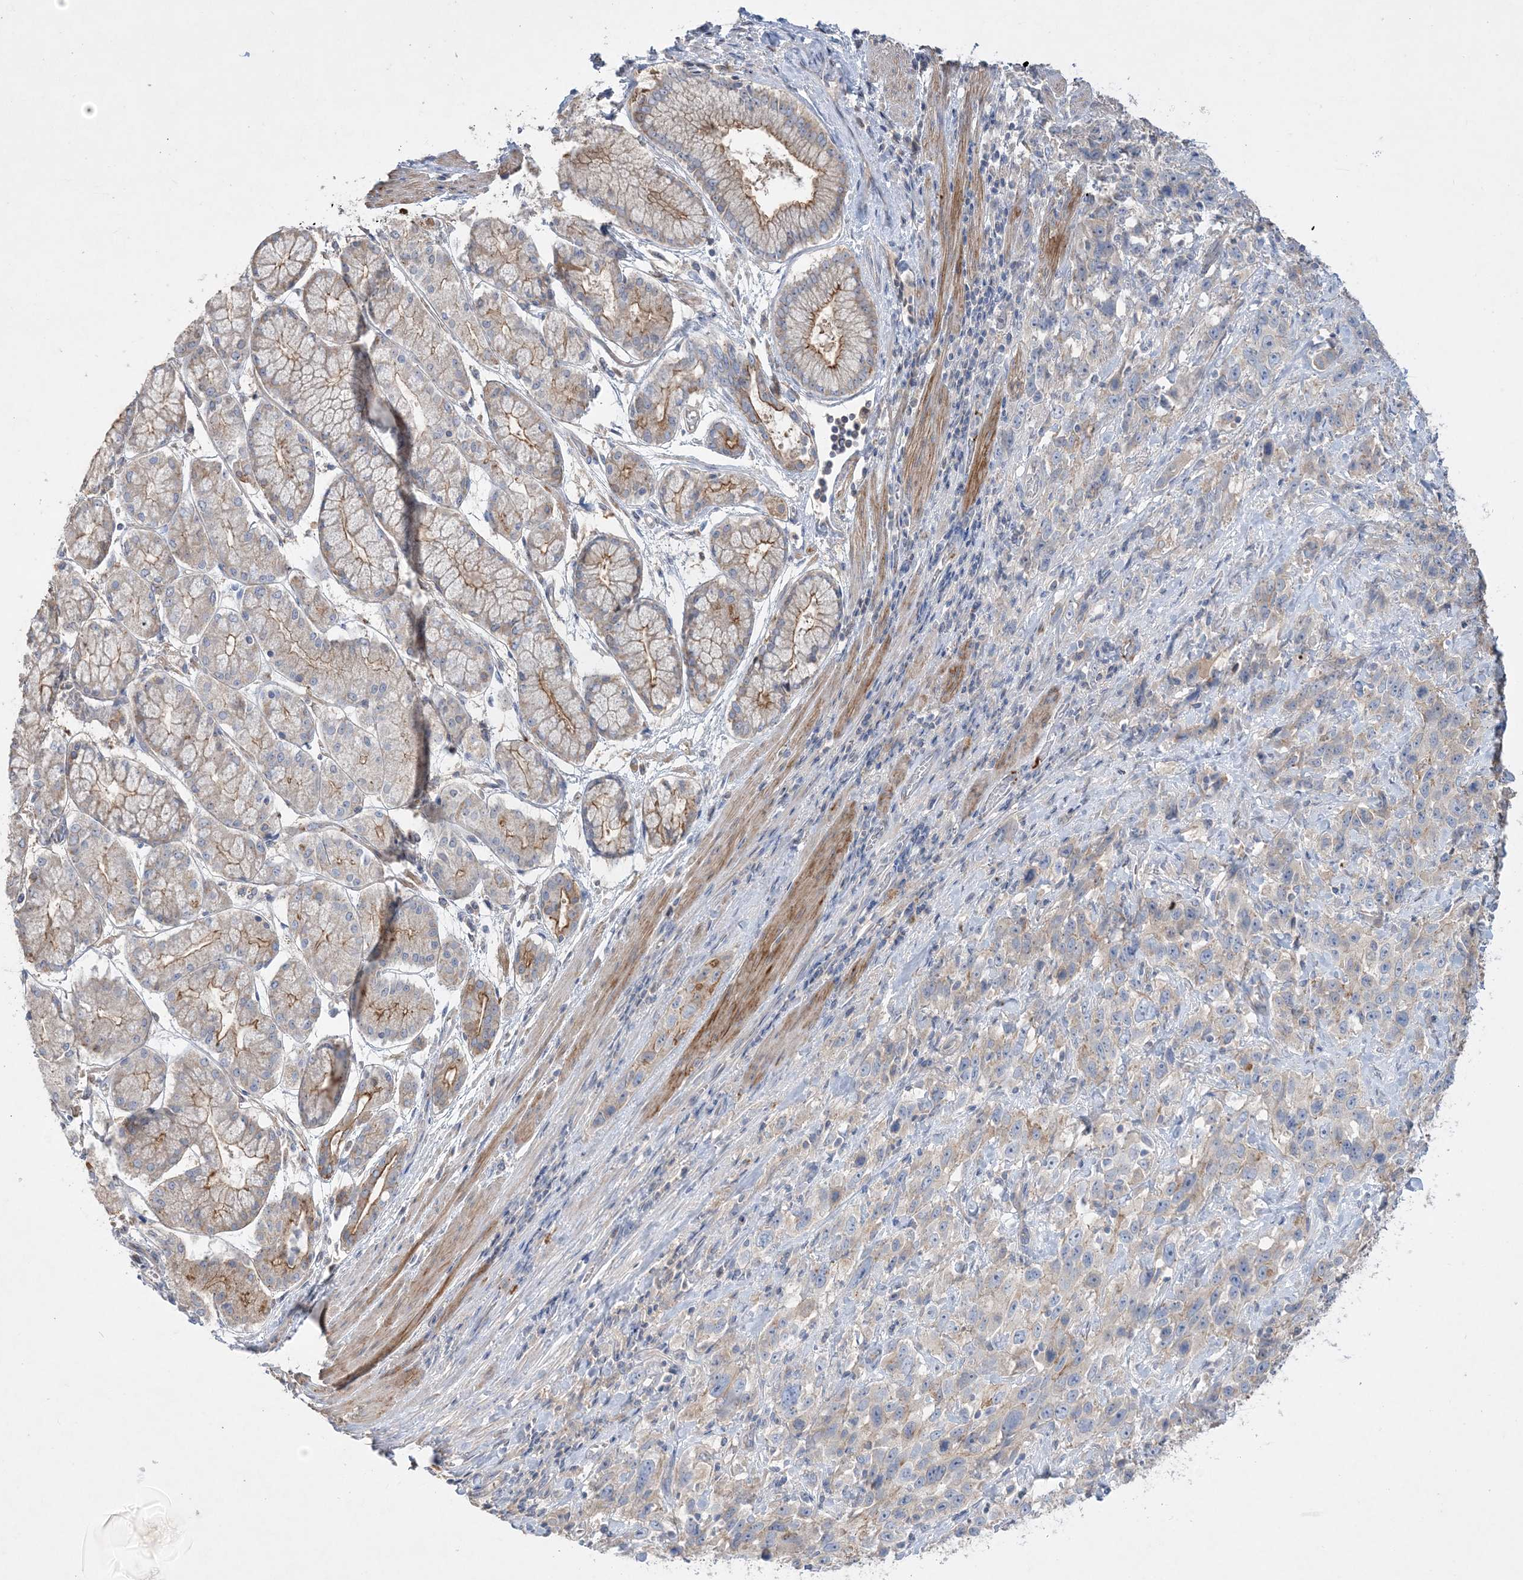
{"staining": {"intensity": "negative", "quantity": "none", "location": "none"}, "tissue": "stomach cancer", "cell_type": "Tumor cells", "image_type": "cancer", "snomed": [{"axis": "morphology", "description": "Normal tissue, NOS"}, {"axis": "morphology", "description": "Adenocarcinoma, NOS"}, {"axis": "topography", "description": "Lymph node"}, {"axis": "topography", "description": "Stomach"}], "caption": "Stomach adenocarcinoma was stained to show a protein in brown. There is no significant positivity in tumor cells.", "gene": "ADCK2", "patient": {"sex": "male", "age": 48}}